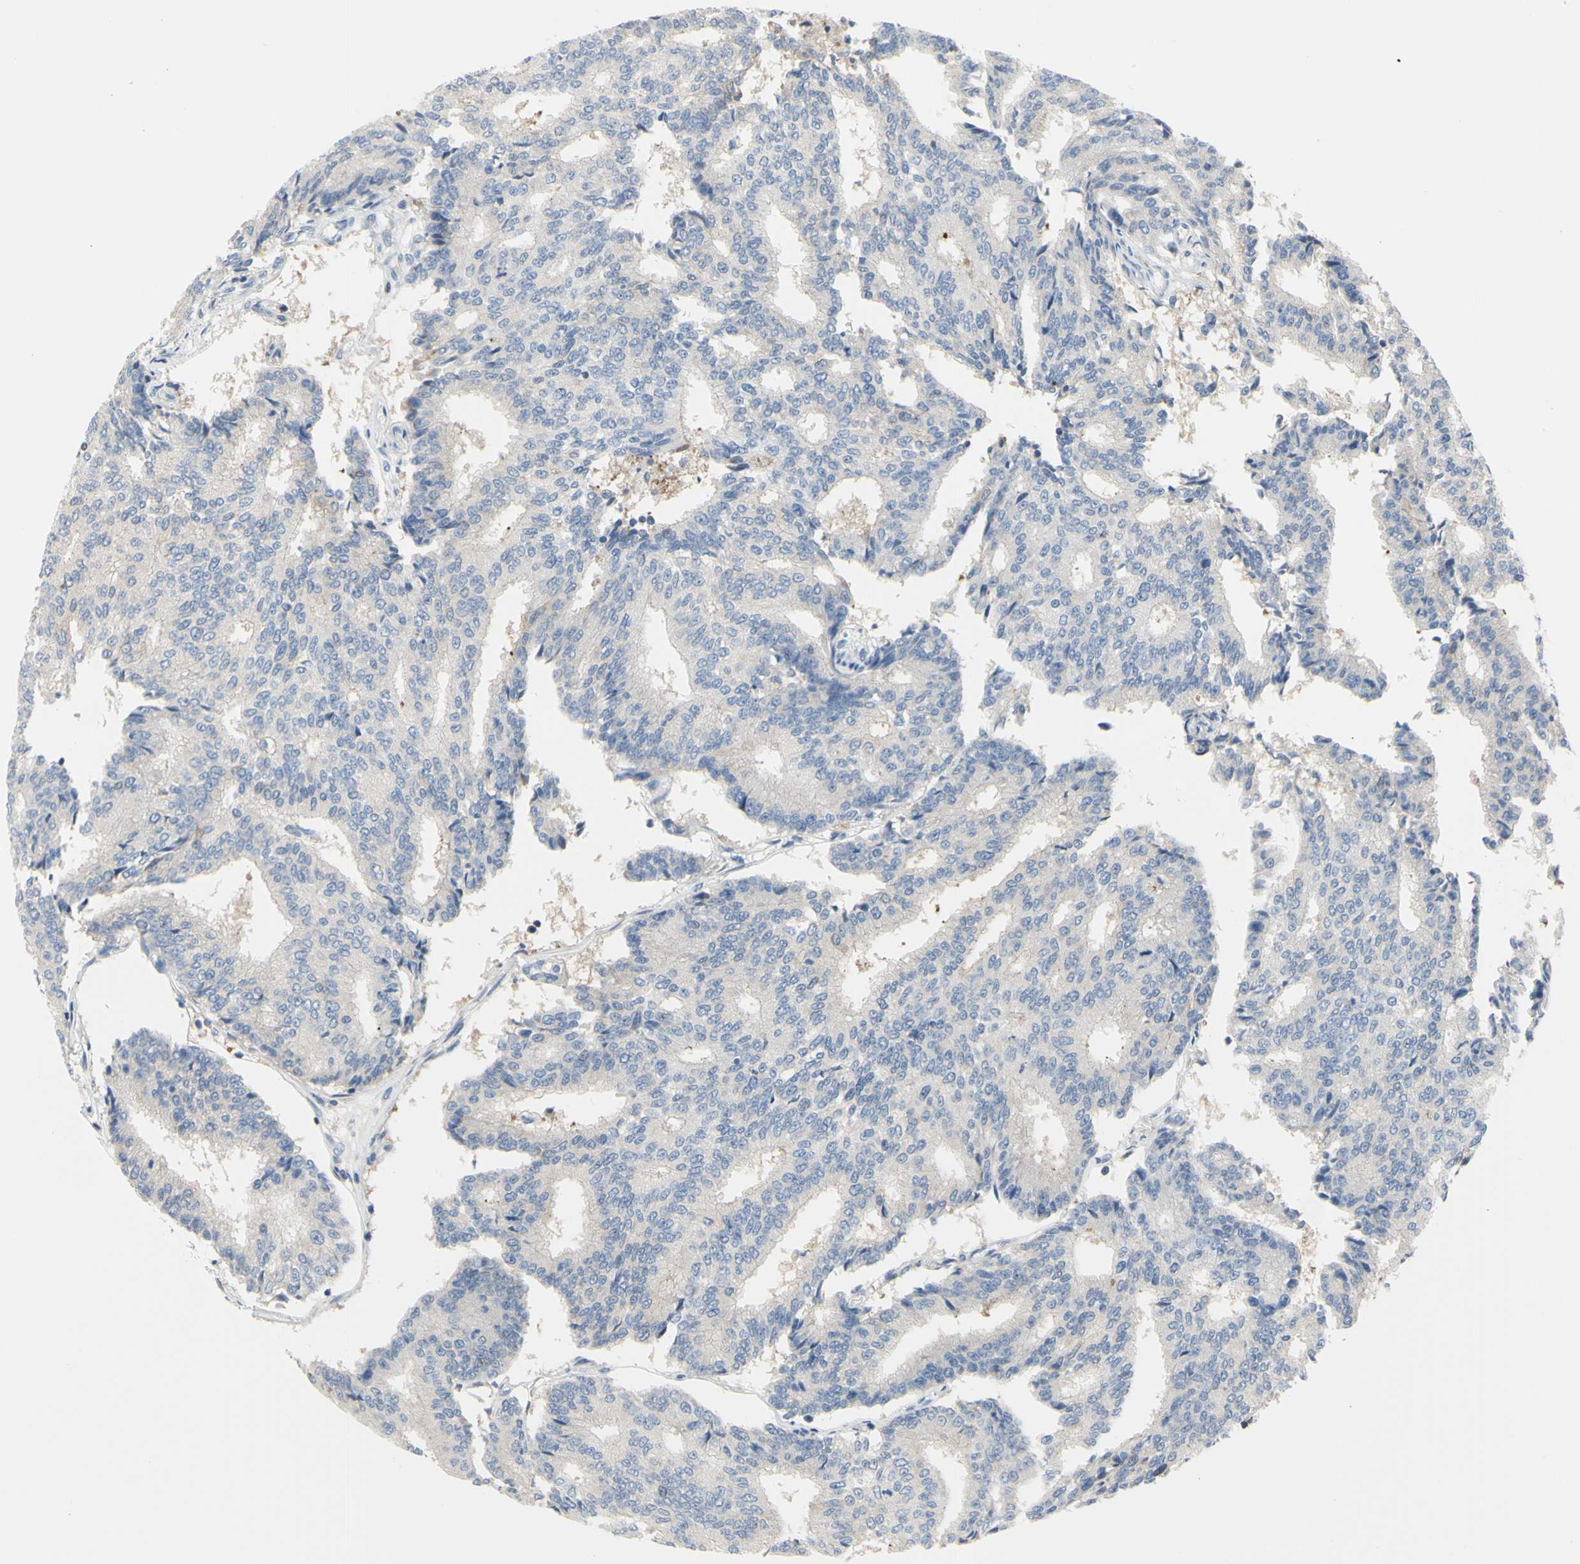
{"staining": {"intensity": "weak", "quantity": ">75%", "location": "cytoplasmic/membranous"}, "tissue": "prostate cancer", "cell_type": "Tumor cells", "image_type": "cancer", "snomed": [{"axis": "morphology", "description": "Adenocarcinoma, High grade"}, {"axis": "topography", "description": "Prostate"}], "caption": "Human prostate cancer (adenocarcinoma (high-grade)) stained with a protein marker demonstrates weak staining in tumor cells.", "gene": "MUC1", "patient": {"sex": "male", "age": 55}}